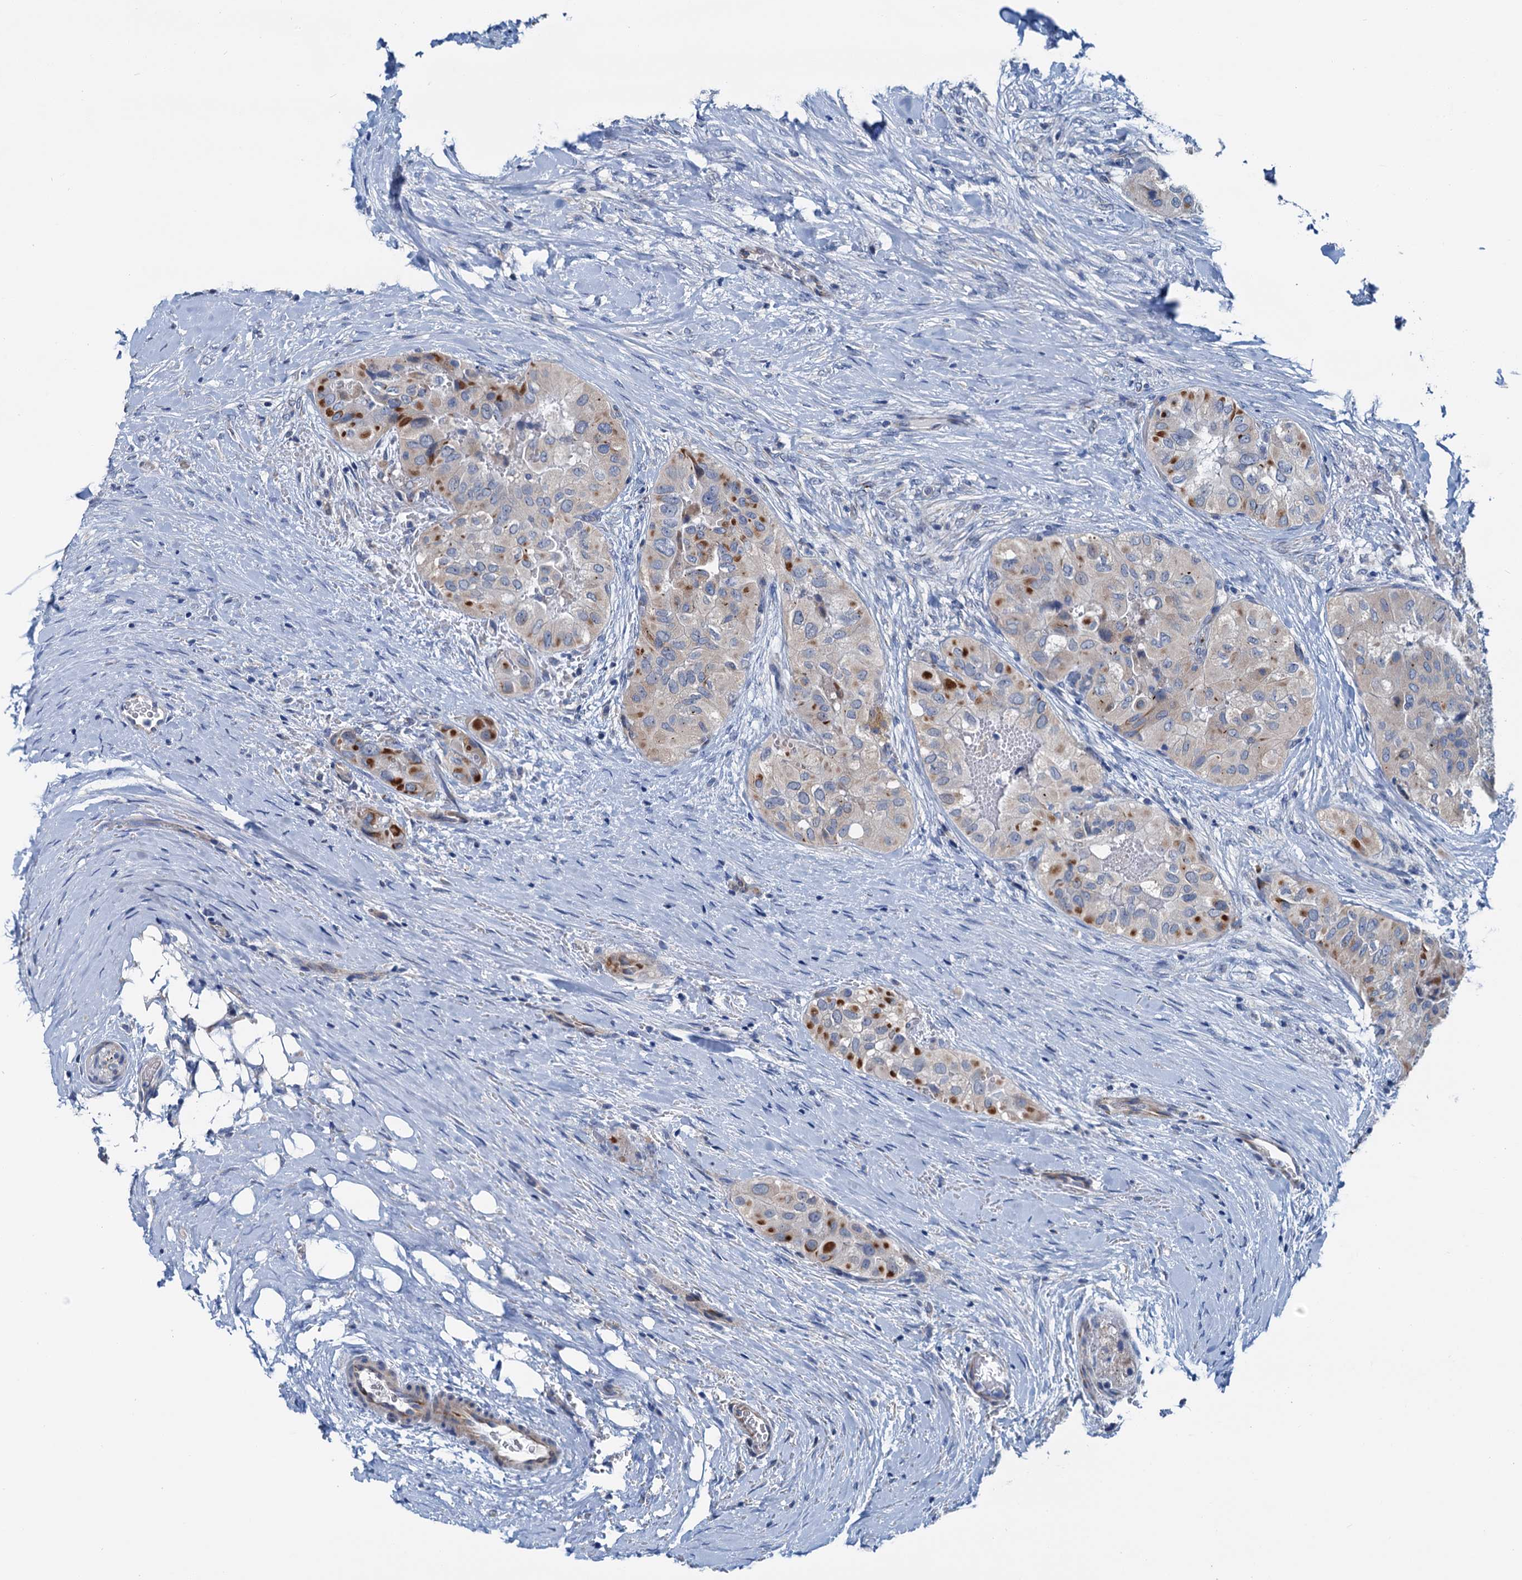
{"staining": {"intensity": "moderate", "quantity": "25%-75%", "location": "cytoplasmic/membranous"}, "tissue": "thyroid cancer", "cell_type": "Tumor cells", "image_type": "cancer", "snomed": [{"axis": "morphology", "description": "Papillary adenocarcinoma, NOS"}, {"axis": "topography", "description": "Thyroid gland"}], "caption": "IHC (DAB (3,3'-diaminobenzidine)) staining of thyroid papillary adenocarcinoma shows moderate cytoplasmic/membranous protein staining in about 25%-75% of tumor cells.", "gene": "ELAC1", "patient": {"sex": "female", "age": 59}}